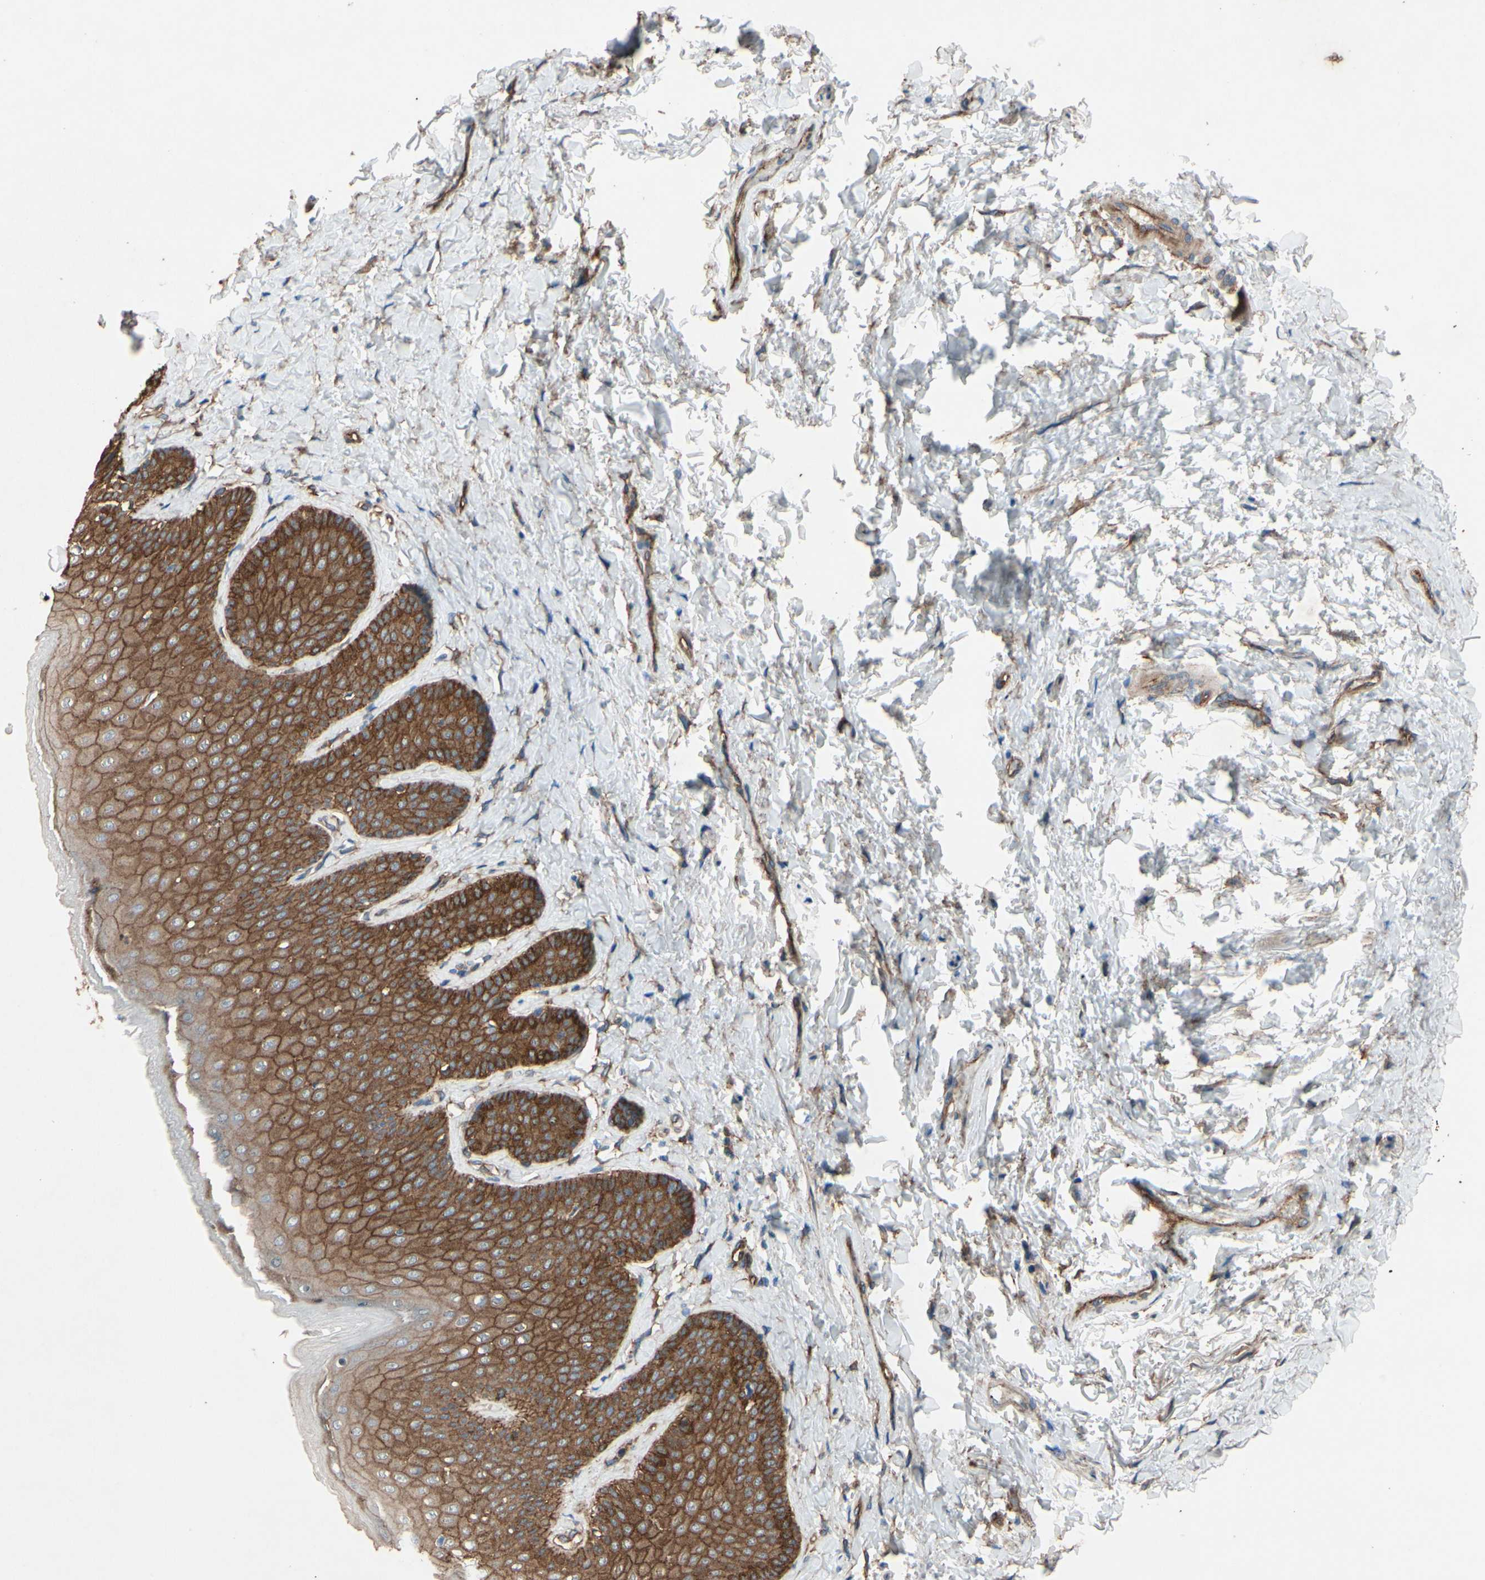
{"staining": {"intensity": "moderate", "quantity": ">75%", "location": "cytoplasmic/membranous"}, "tissue": "skin", "cell_type": "Epidermal cells", "image_type": "normal", "snomed": [{"axis": "morphology", "description": "Normal tissue, NOS"}, {"axis": "topography", "description": "Anal"}], "caption": "DAB (3,3'-diaminobenzidine) immunohistochemical staining of unremarkable skin shows moderate cytoplasmic/membranous protein staining in approximately >75% of epidermal cells.", "gene": "CTTNBP2", "patient": {"sex": "male", "age": 69}}